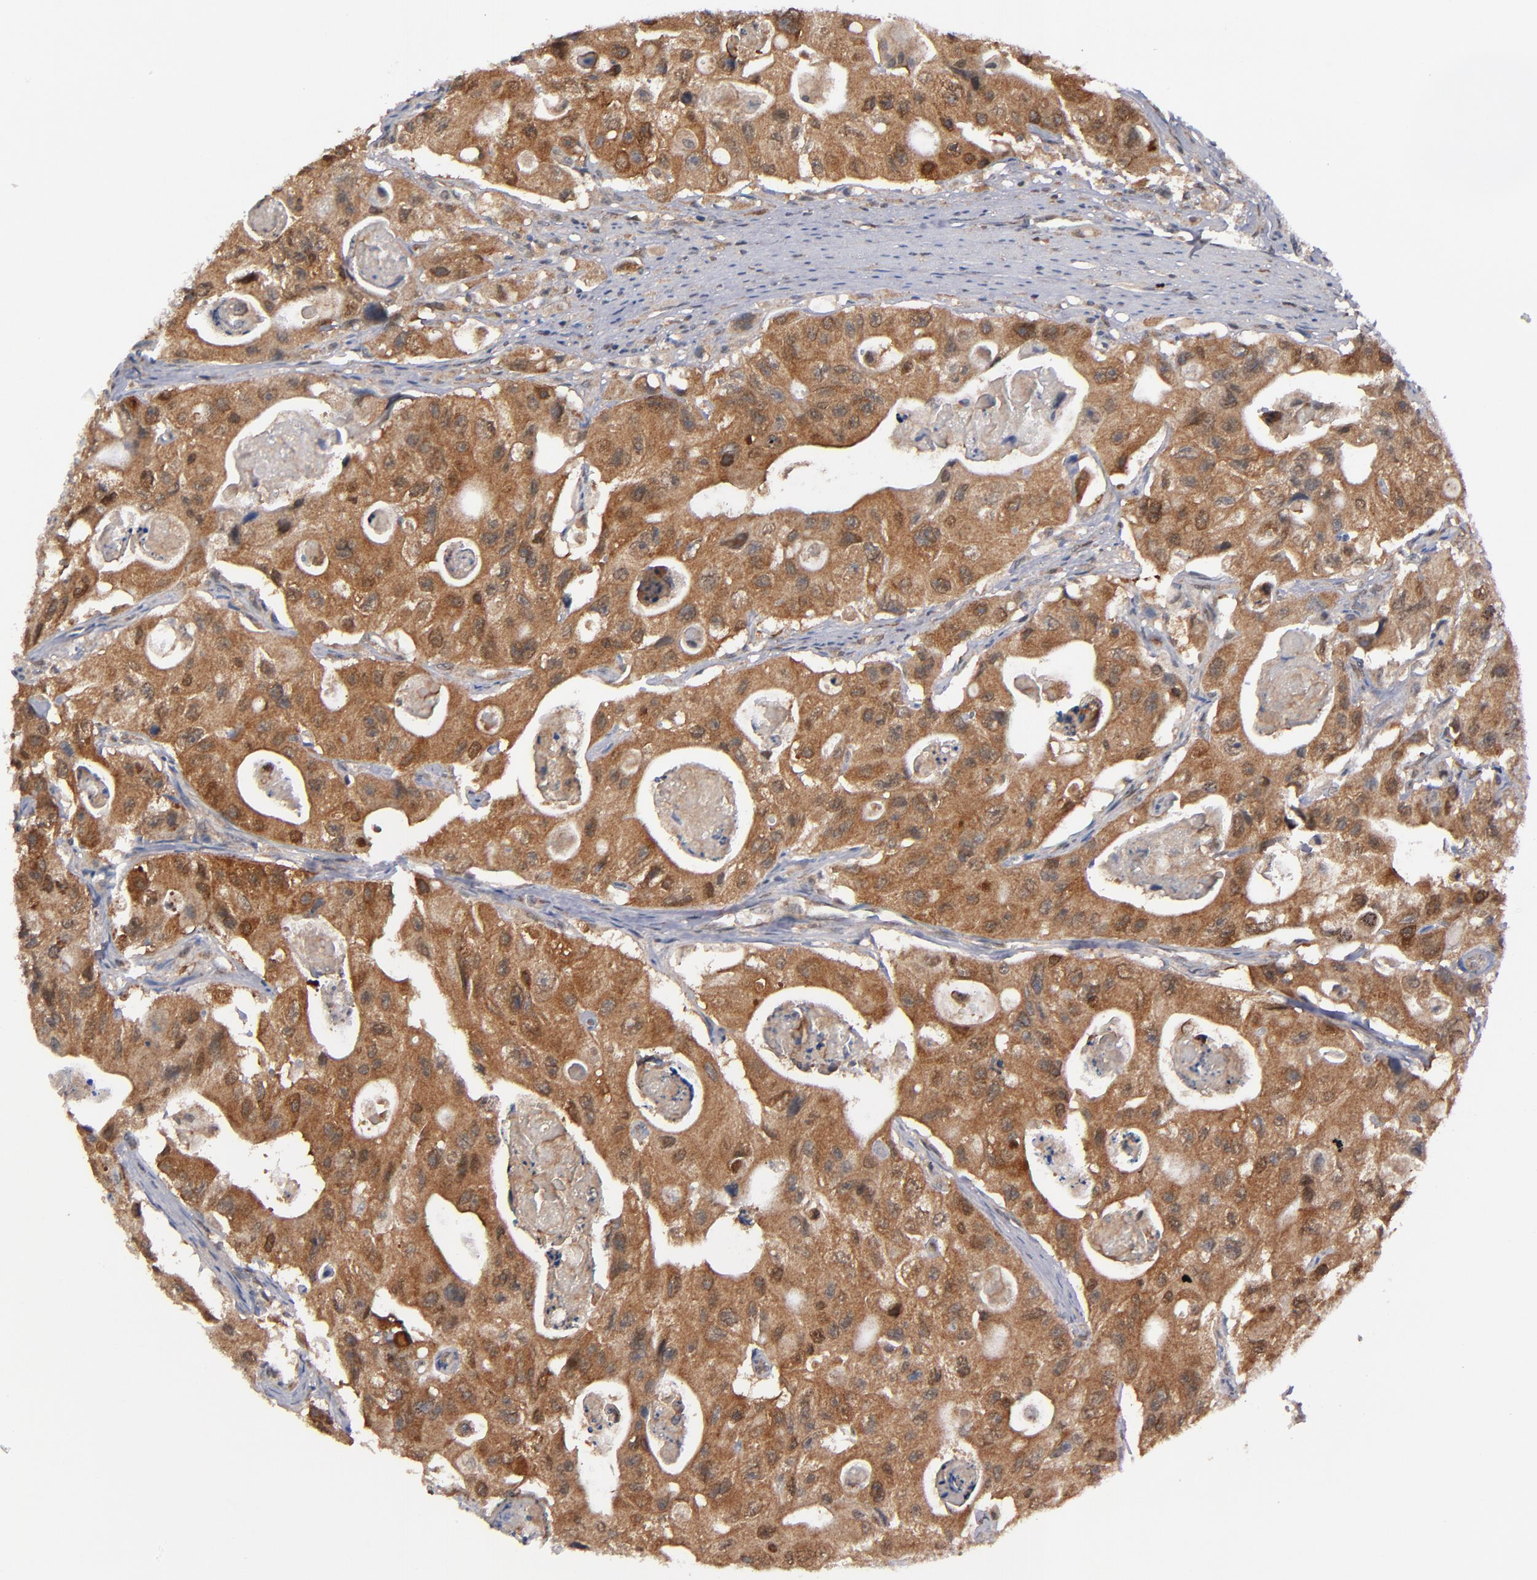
{"staining": {"intensity": "strong", "quantity": ">75%", "location": "cytoplasmic/membranous"}, "tissue": "colorectal cancer", "cell_type": "Tumor cells", "image_type": "cancer", "snomed": [{"axis": "morphology", "description": "Adenocarcinoma, NOS"}, {"axis": "topography", "description": "Colon"}], "caption": "Adenocarcinoma (colorectal) stained with a brown dye shows strong cytoplasmic/membranous positive expression in about >75% of tumor cells.", "gene": "ALG13", "patient": {"sex": "female", "age": 46}}